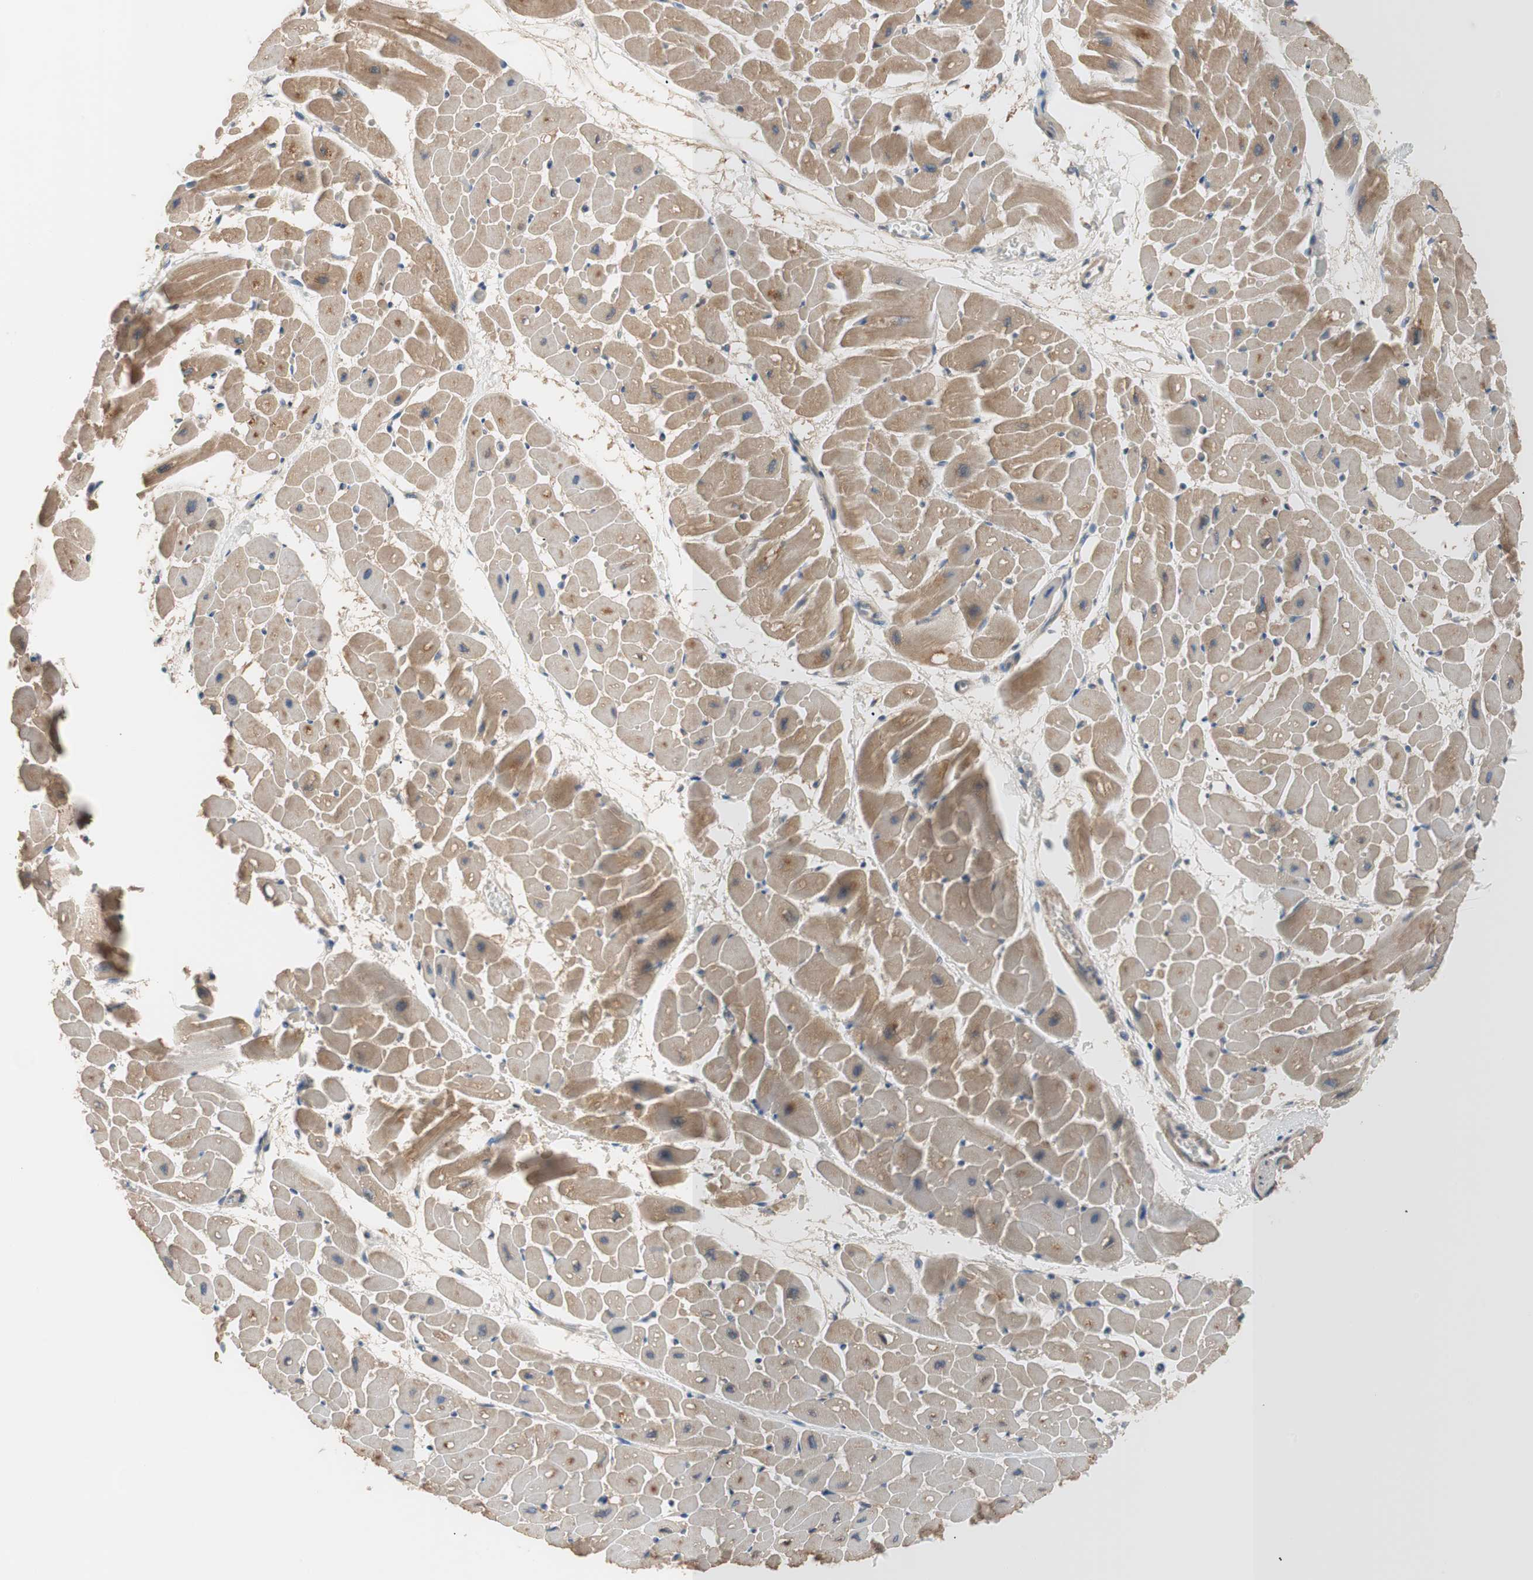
{"staining": {"intensity": "moderate", "quantity": ">75%", "location": "cytoplasmic/membranous"}, "tissue": "heart muscle", "cell_type": "Cardiomyocytes", "image_type": "normal", "snomed": [{"axis": "morphology", "description": "Normal tissue, NOS"}, {"axis": "topography", "description": "Heart"}], "caption": "Unremarkable heart muscle exhibits moderate cytoplasmic/membranous expression in about >75% of cardiomyocytes, visualized by immunohistochemistry.", "gene": "FADS2", "patient": {"sex": "male", "age": 45}}